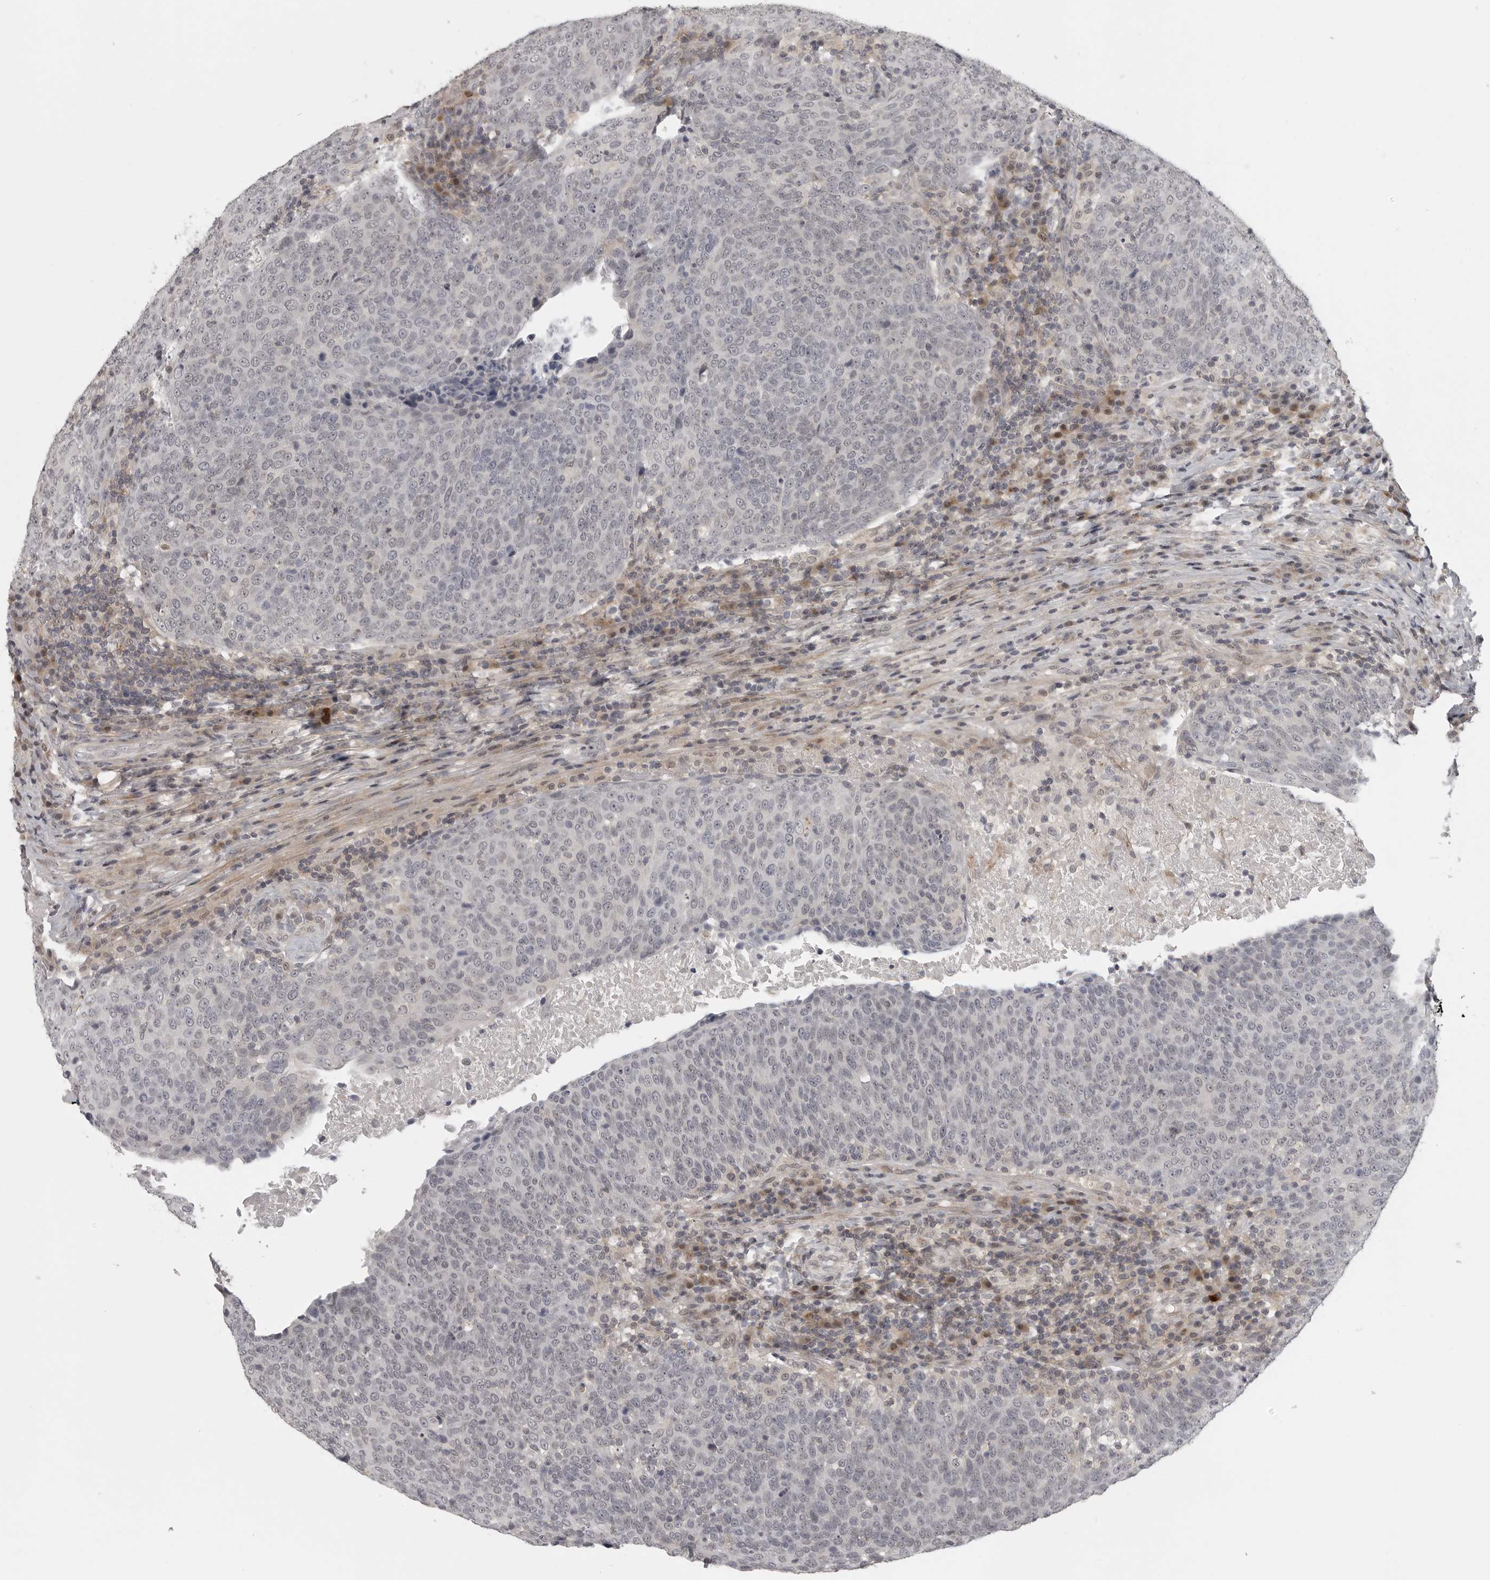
{"staining": {"intensity": "negative", "quantity": "none", "location": "none"}, "tissue": "head and neck cancer", "cell_type": "Tumor cells", "image_type": "cancer", "snomed": [{"axis": "morphology", "description": "Squamous cell carcinoma, NOS"}, {"axis": "morphology", "description": "Squamous cell carcinoma, metastatic, NOS"}, {"axis": "topography", "description": "Lymph node"}, {"axis": "topography", "description": "Head-Neck"}], "caption": "The immunohistochemistry (IHC) micrograph has no significant expression in tumor cells of head and neck metastatic squamous cell carcinoma tissue. (DAB immunohistochemistry with hematoxylin counter stain).", "gene": "UROD", "patient": {"sex": "male", "age": 62}}